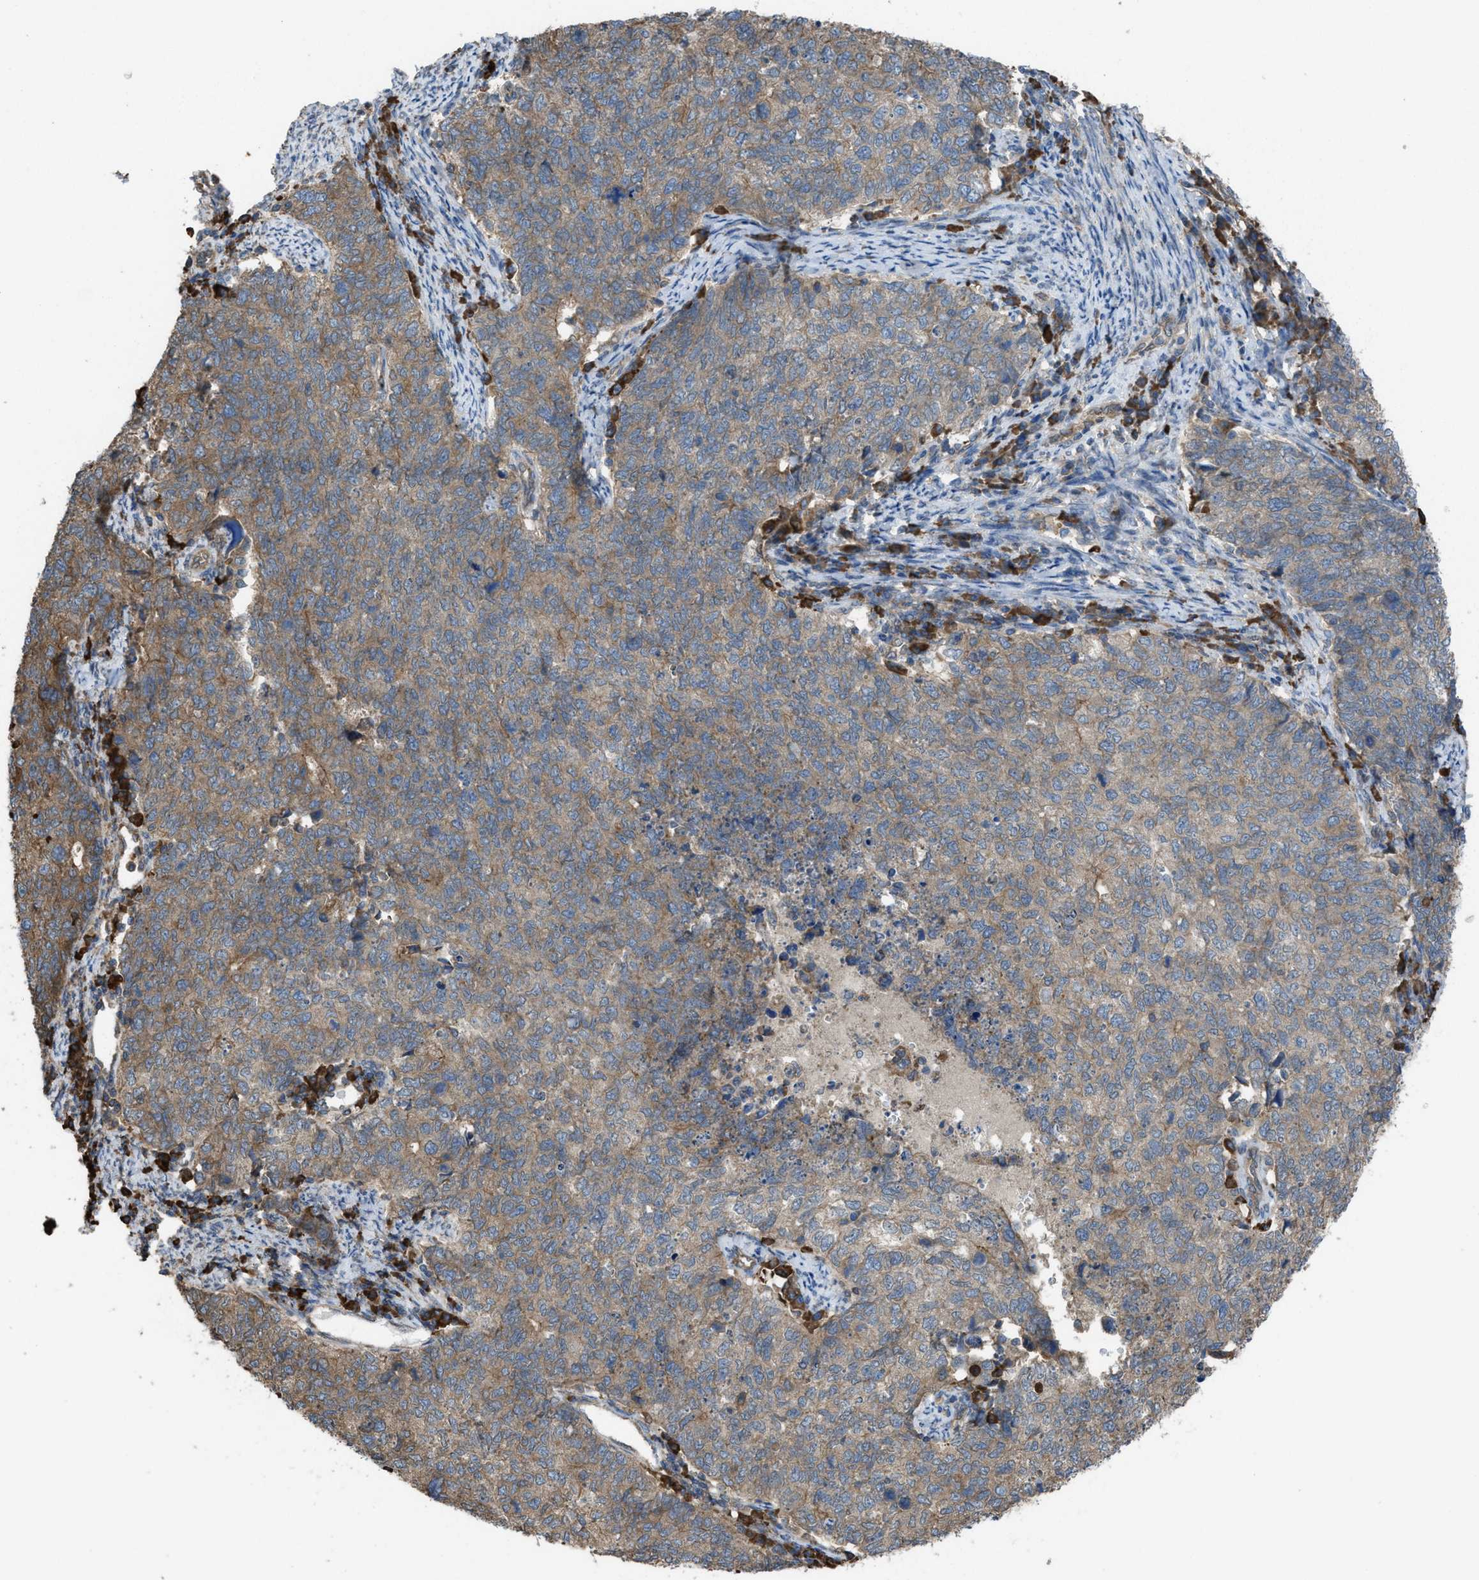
{"staining": {"intensity": "moderate", "quantity": ">75%", "location": "cytoplasmic/membranous"}, "tissue": "cervical cancer", "cell_type": "Tumor cells", "image_type": "cancer", "snomed": [{"axis": "morphology", "description": "Squamous cell carcinoma, NOS"}, {"axis": "topography", "description": "Cervix"}], "caption": "Cervical squamous cell carcinoma tissue reveals moderate cytoplasmic/membranous positivity in approximately >75% of tumor cells, visualized by immunohistochemistry. (Brightfield microscopy of DAB IHC at high magnification).", "gene": "PLAA", "patient": {"sex": "female", "age": 63}}